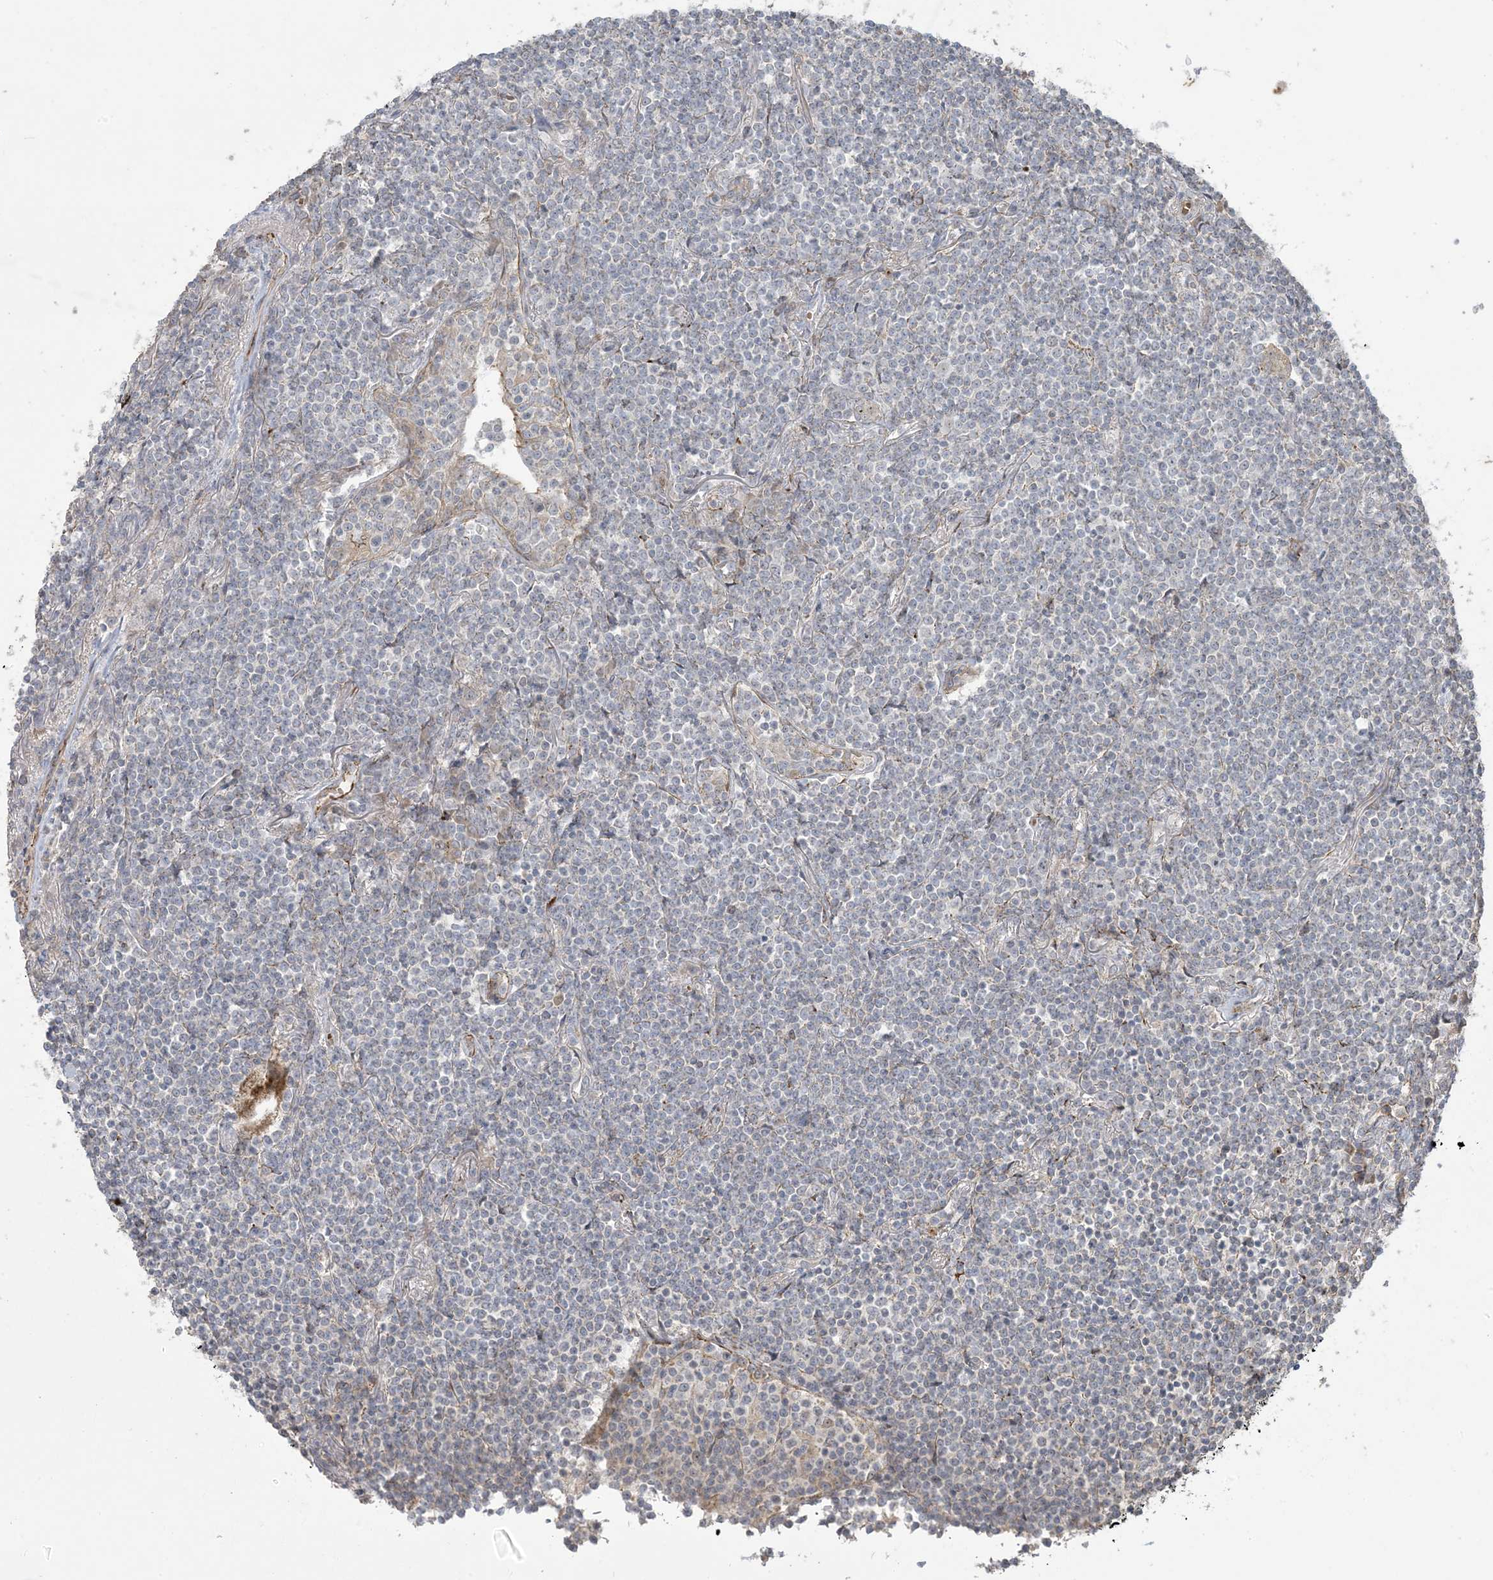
{"staining": {"intensity": "negative", "quantity": "none", "location": "none"}, "tissue": "lymphoma", "cell_type": "Tumor cells", "image_type": "cancer", "snomed": [{"axis": "morphology", "description": "Malignant lymphoma, non-Hodgkin's type, Low grade"}, {"axis": "topography", "description": "Lung"}], "caption": "Malignant lymphoma, non-Hodgkin's type (low-grade) was stained to show a protein in brown. There is no significant expression in tumor cells.", "gene": "KLHL18", "patient": {"sex": "female", "age": 71}}